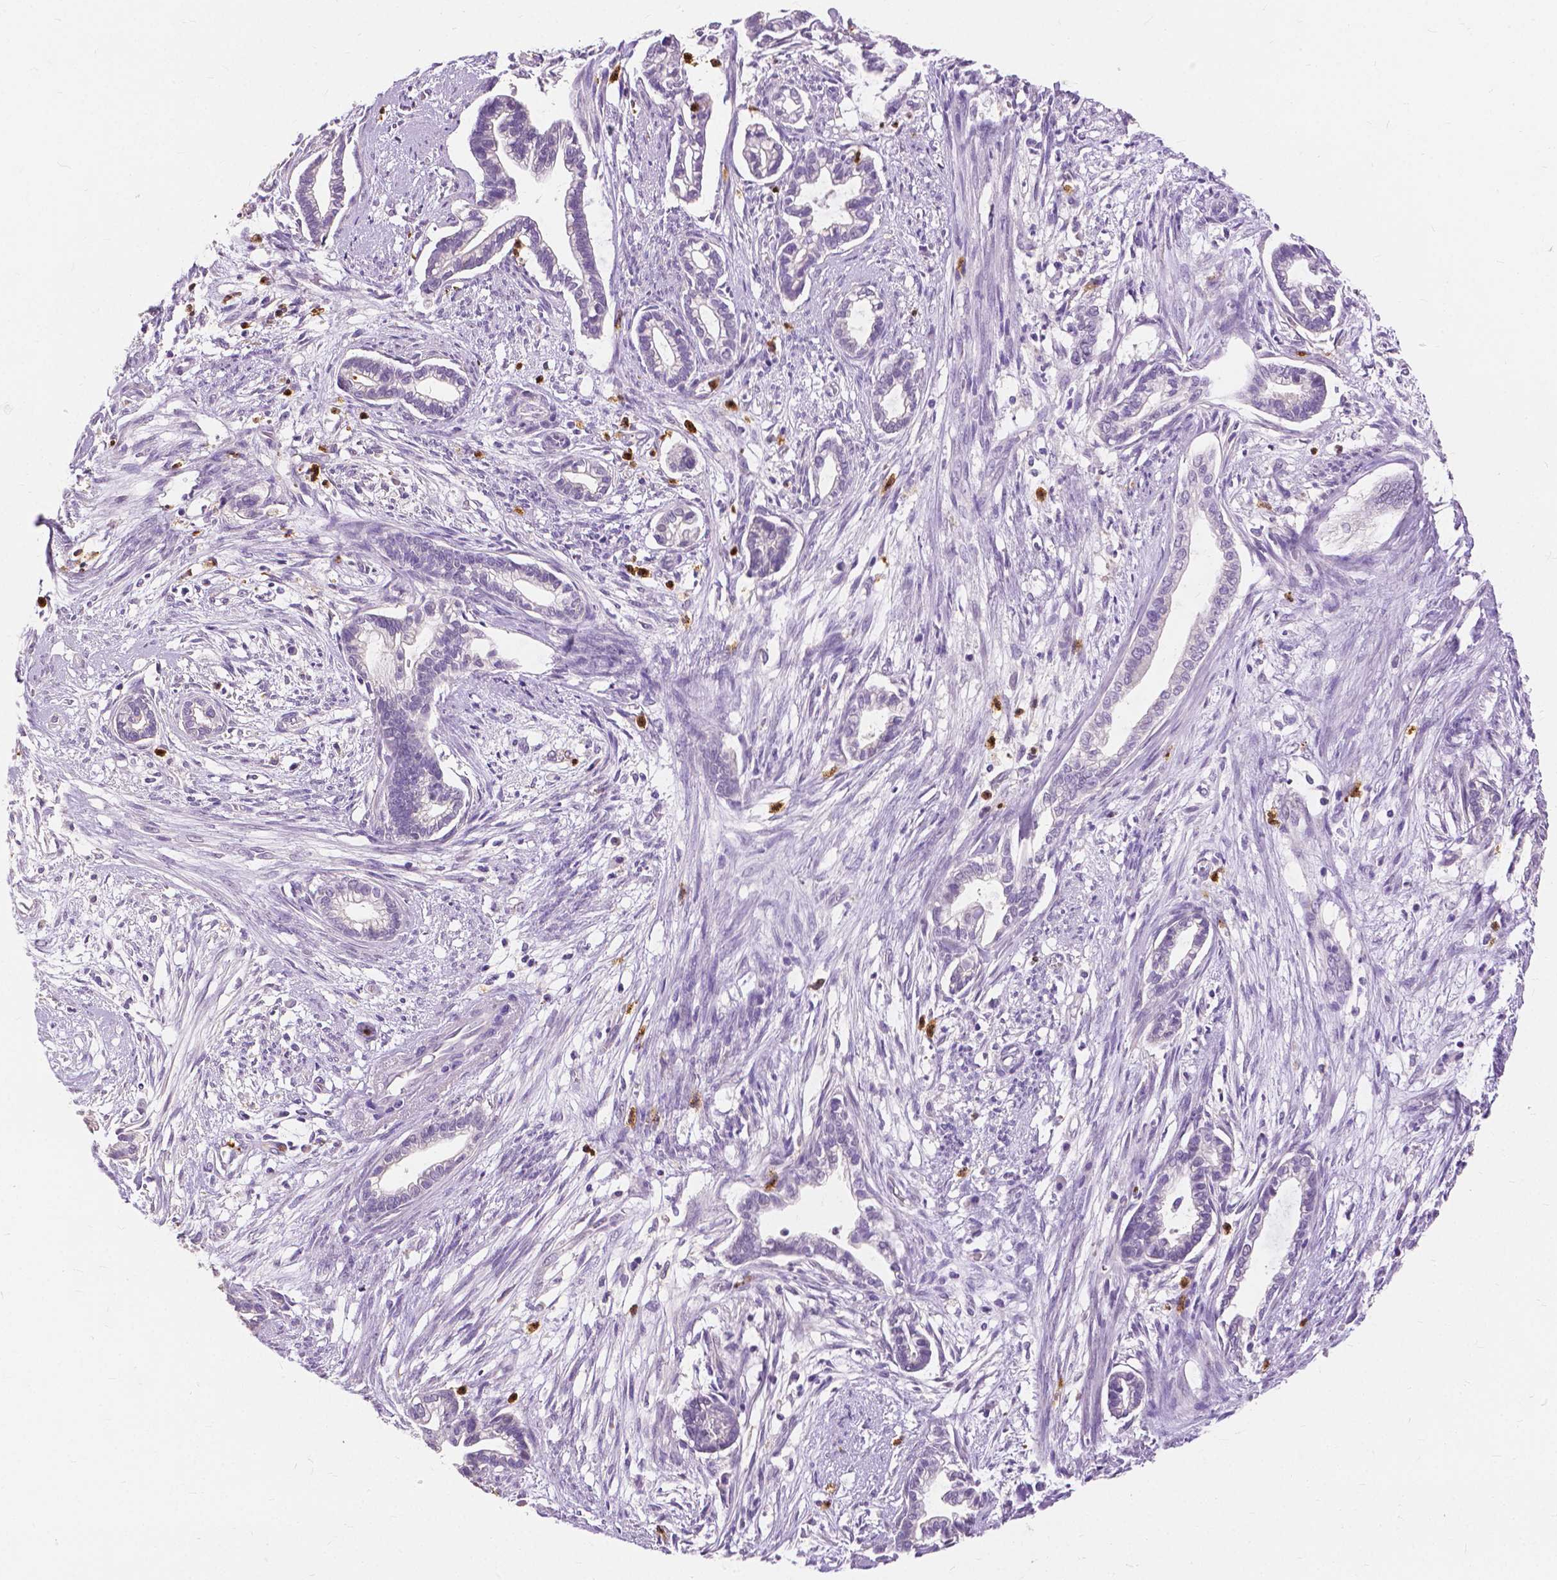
{"staining": {"intensity": "negative", "quantity": "none", "location": "none"}, "tissue": "cervical cancer", "cell_type": "Tumor cells", "image_type": "cancer", "snomed": [{"axis": "morphology", "description": "Adenocarcinoma, NOS"}, {"axis": "topography", "description": "Cervix"}], "caption": "An immunohistochemistry photomicrograph of cervical cancer is shown. There is no staining in tumor cells of cervical cancer.", "gene": "CXCR2", "patient": {"sex": "female", "age": 62}}